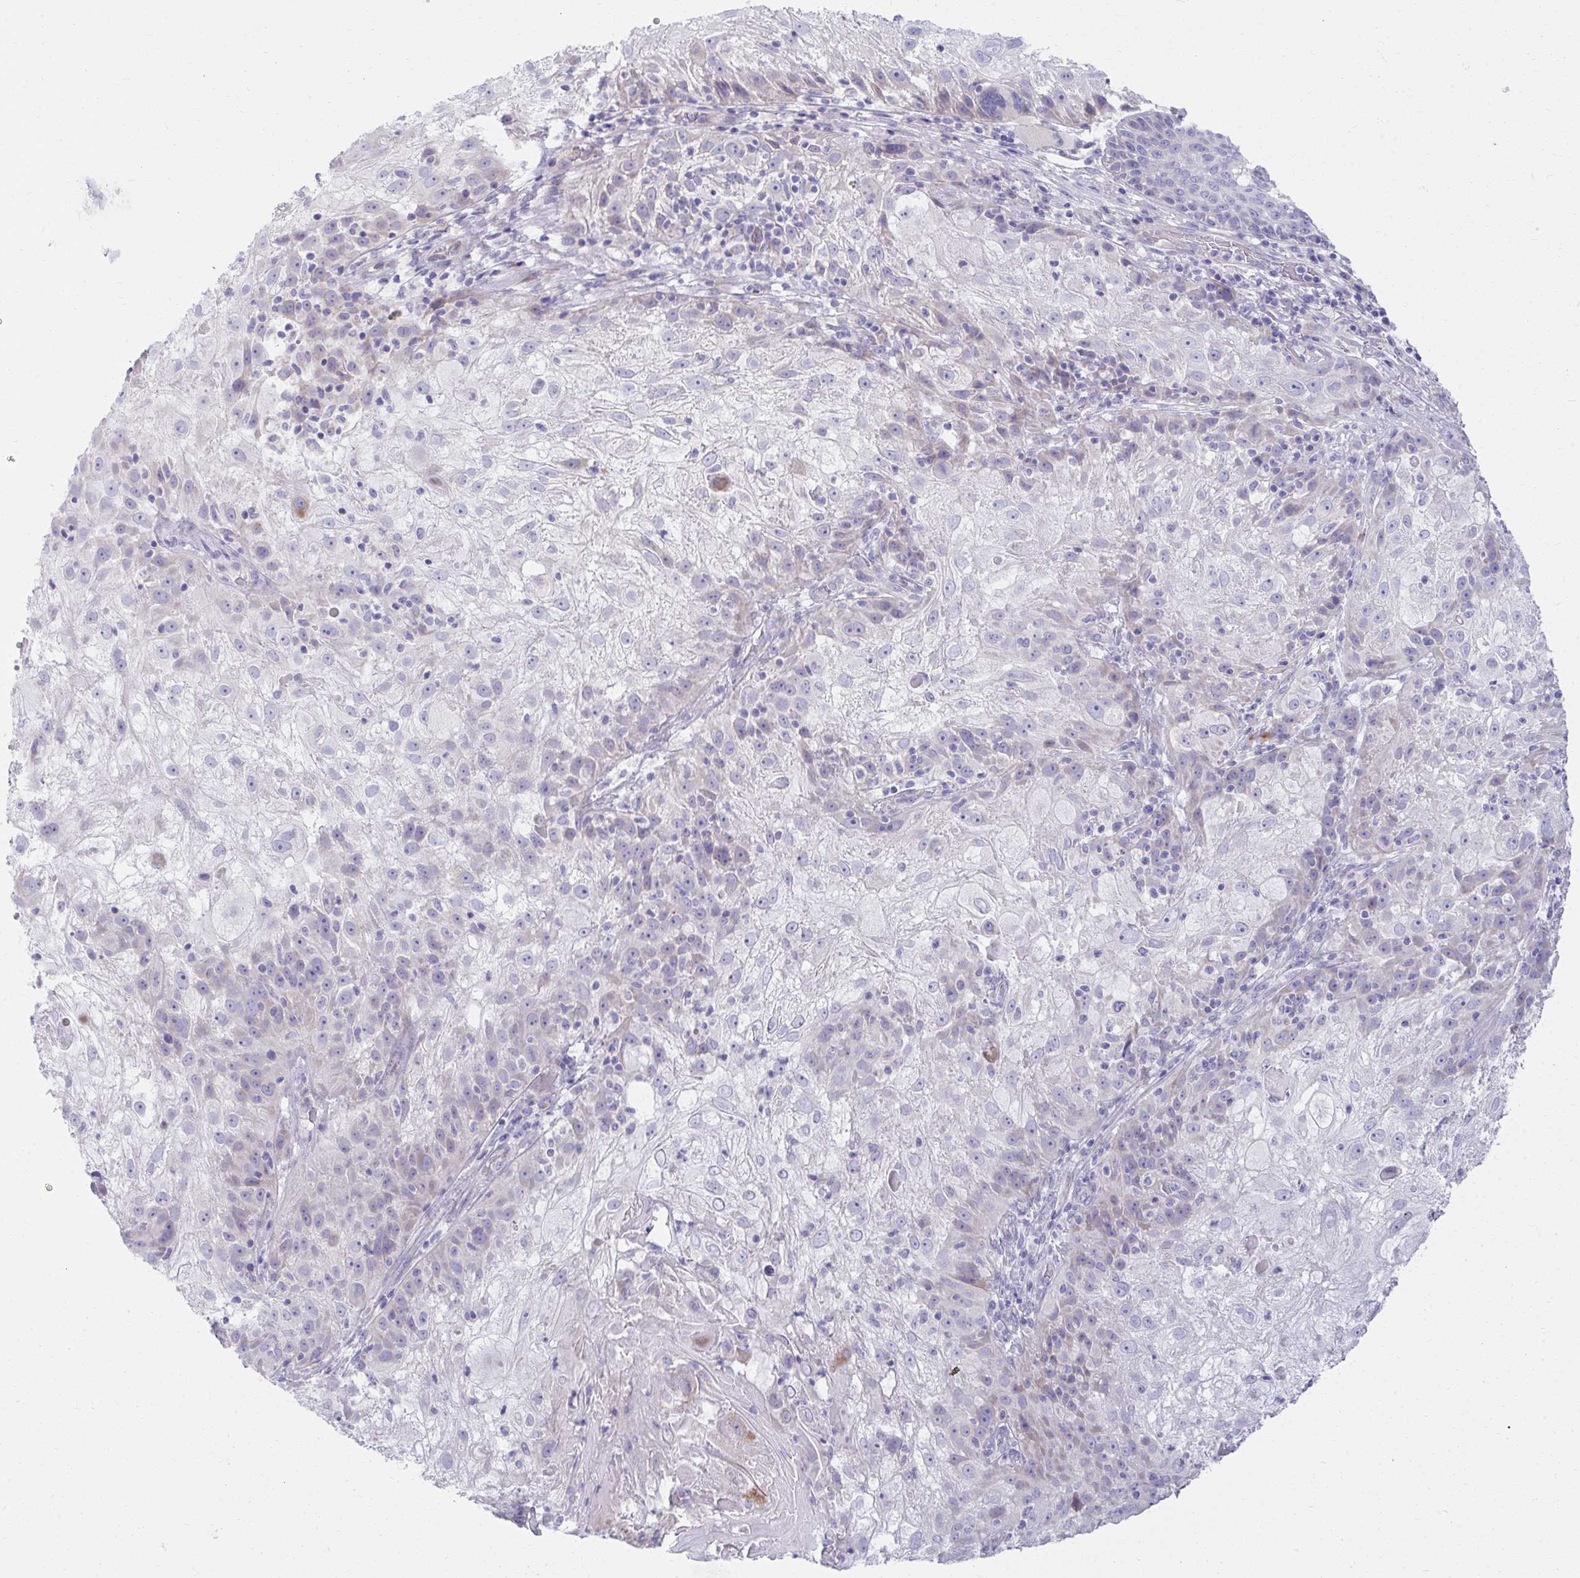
{"staining": {"intensity": "negative", "quantity": "none", "location": "none"}, "tissue": "skin cancer", "cell_type": "Tumor cells", "image_type": "cancer", "snomed": [{"axis": "morphology", "description": "Normal tissue, NOS"}, {"axis": "morphology", "description": "Squamous cell carcinoma, NOS"}, {"axis": "topography", "description": "Skin"}], "caption": "This is an immunohistochemistry image of skin cancer (squamous cell carcinoma). There is no positivity in tumor cells.", "gene": "FASLG", "patient": {"sex": "female", "age": 83}}